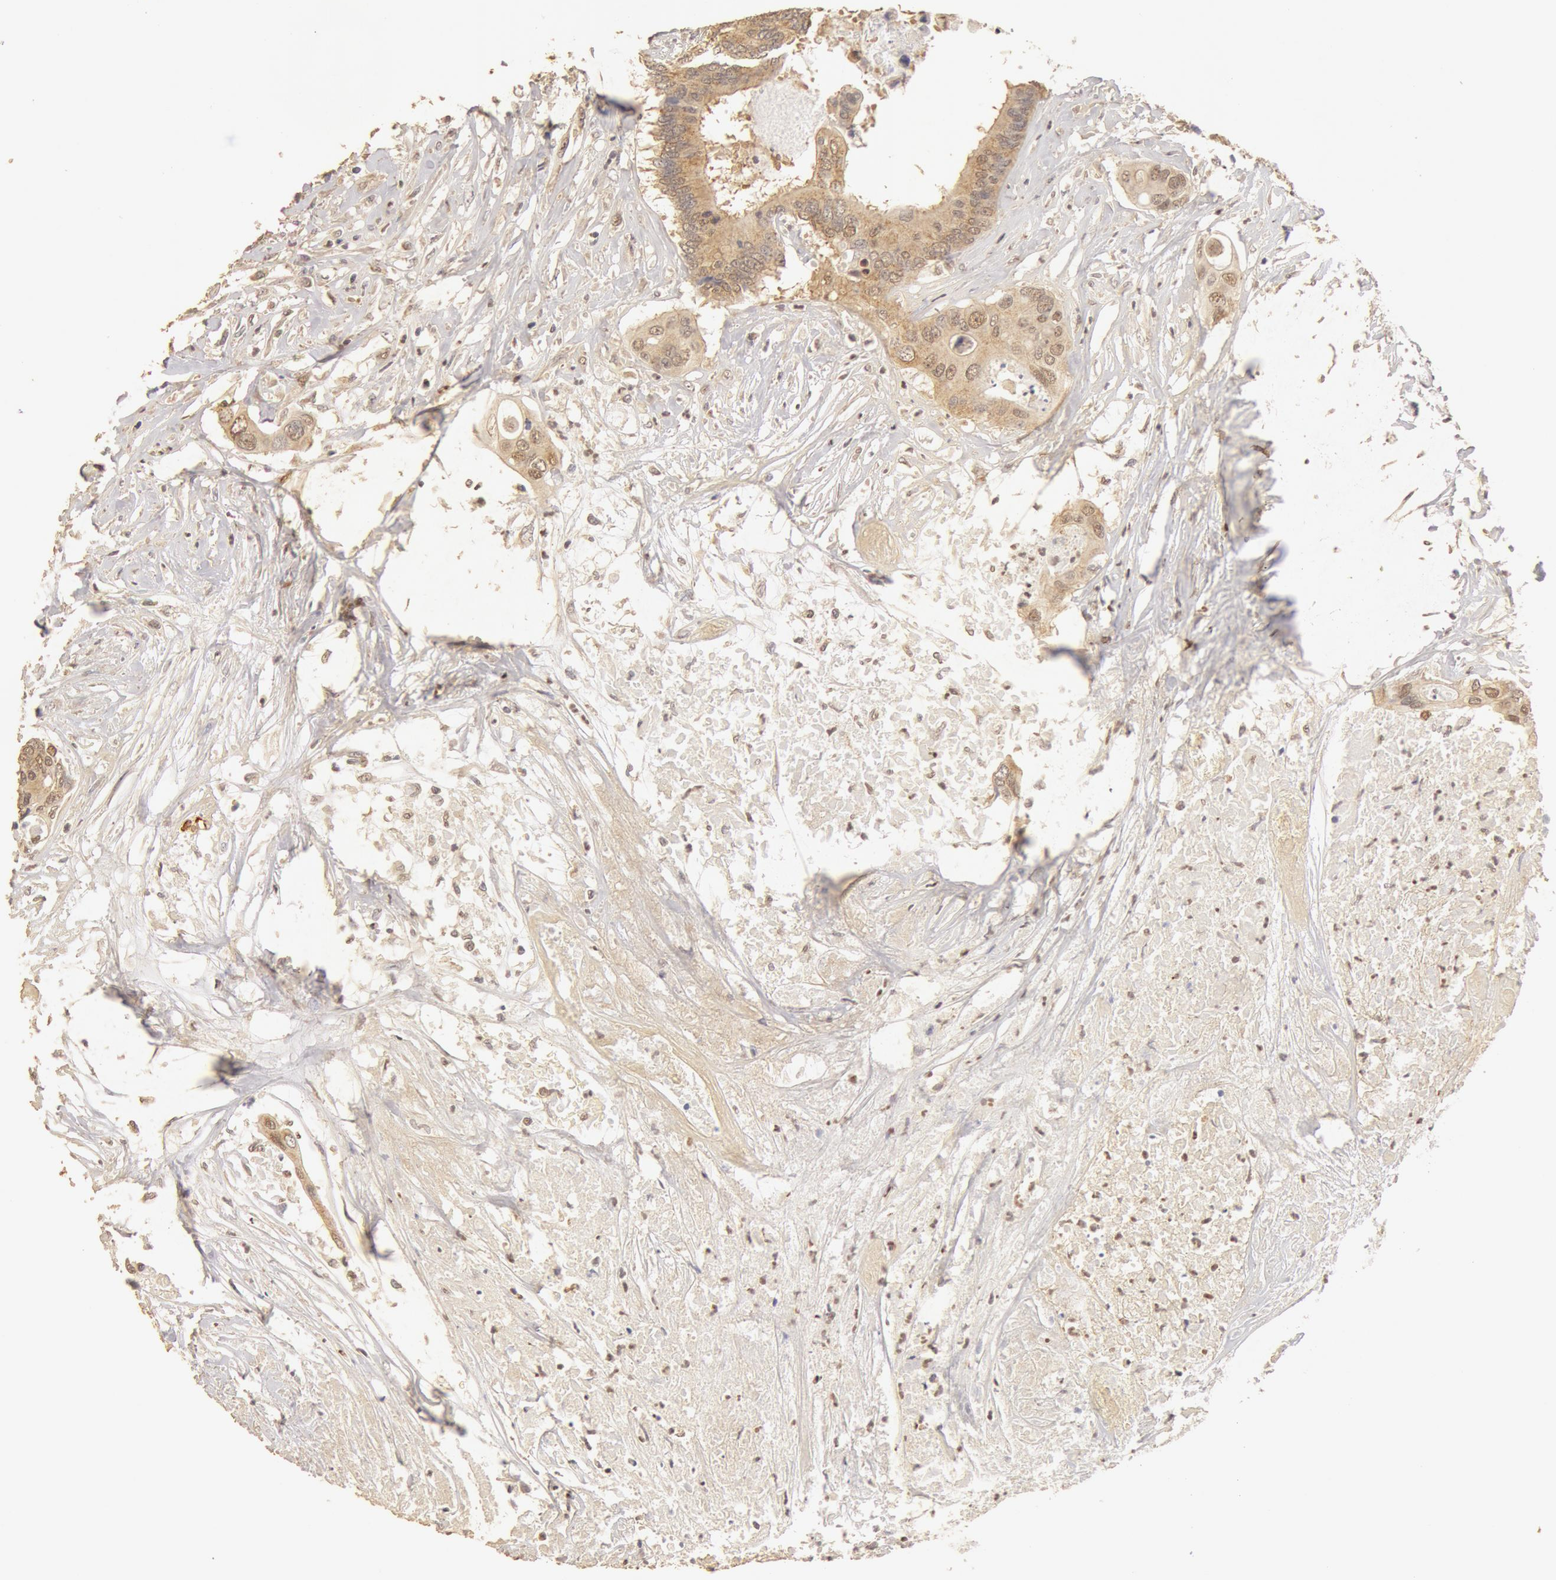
{"staining": {"intensity": "moderate", "quantity": ">75%", "location": "cytoplasmic/membranous,nuclear"}, "tissue": "colorectal cancer", "cell_type": "Tumor cells", "image_type": "cancer", "snomed": [{"axis": "morphology", "description": "Adenocarcinoma, NOS"}, {"axis": "topography", "description": "Rectum"}], "caption": "DAB immunohistochemical staining of human colorectal cancer (adenocarcinoma) shows moderate cytoplasmic/membranous and nuclear protein staining in approximately >75% of tumor cells.", "gene": "SNRNP70", "patient": {"sex": "male", "age": 55}}